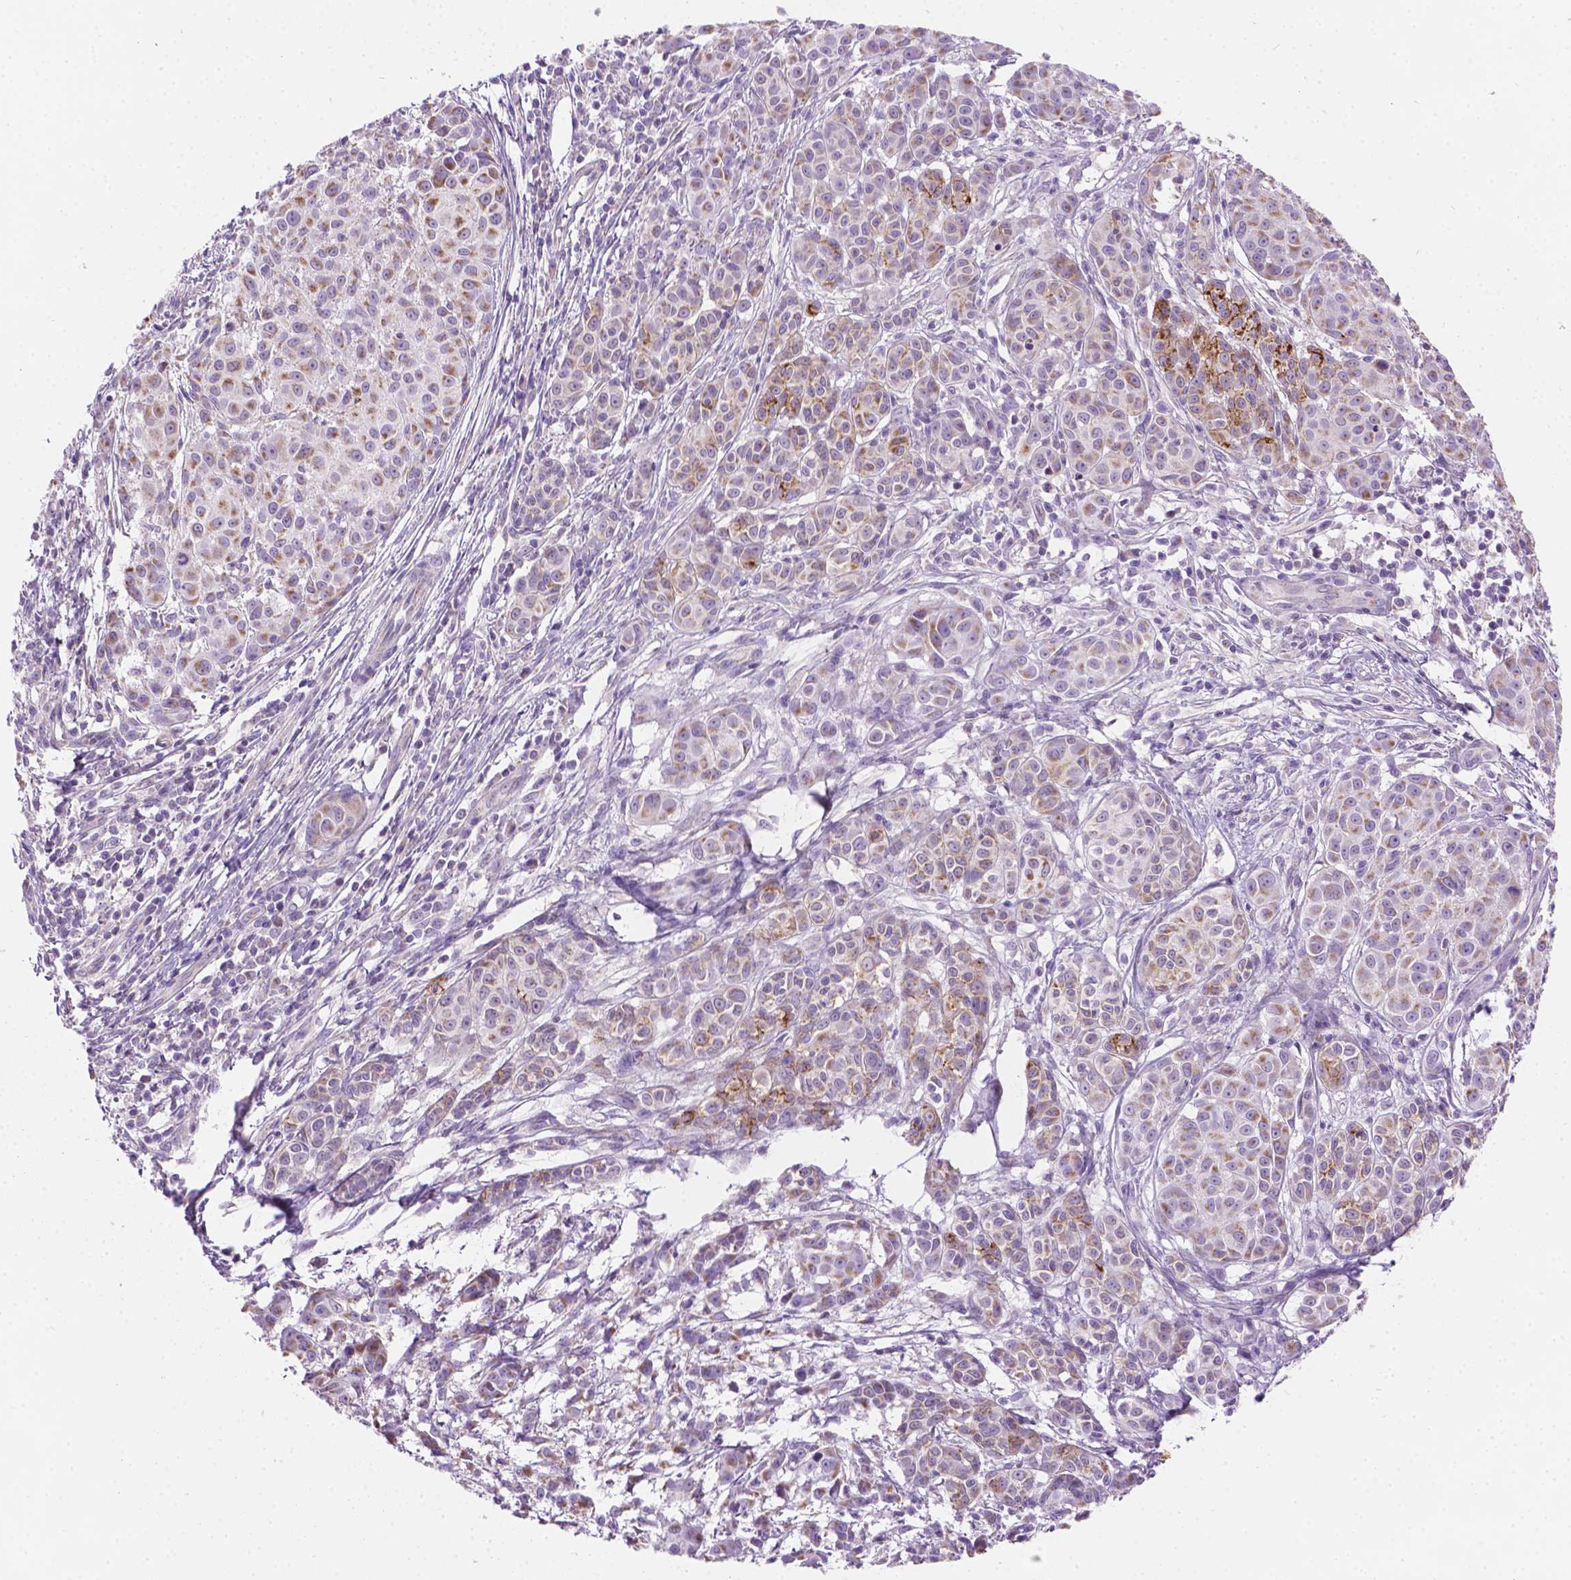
{"staining": {"intensity": "moderate", "quantity": "<25%", "location": "cytoplasmic/membranous"}, "tissue": "melanoma", "cell_type": "Tumor cells", "image_type": "cancer", "snomed": [{"axis": "morphology", "description": "Malignant melanoma, NOS"}, {"axis": "topography", "description": "Skin"}], "caption": "Malignant melanoma was stained to show a protein in brown. There is low levels of moderate cytoplasmic/membranous positivity in approximately <25% of tumor cells.", "gene": "CSPG5", "patient": {"sex": "male", "age": 48}}